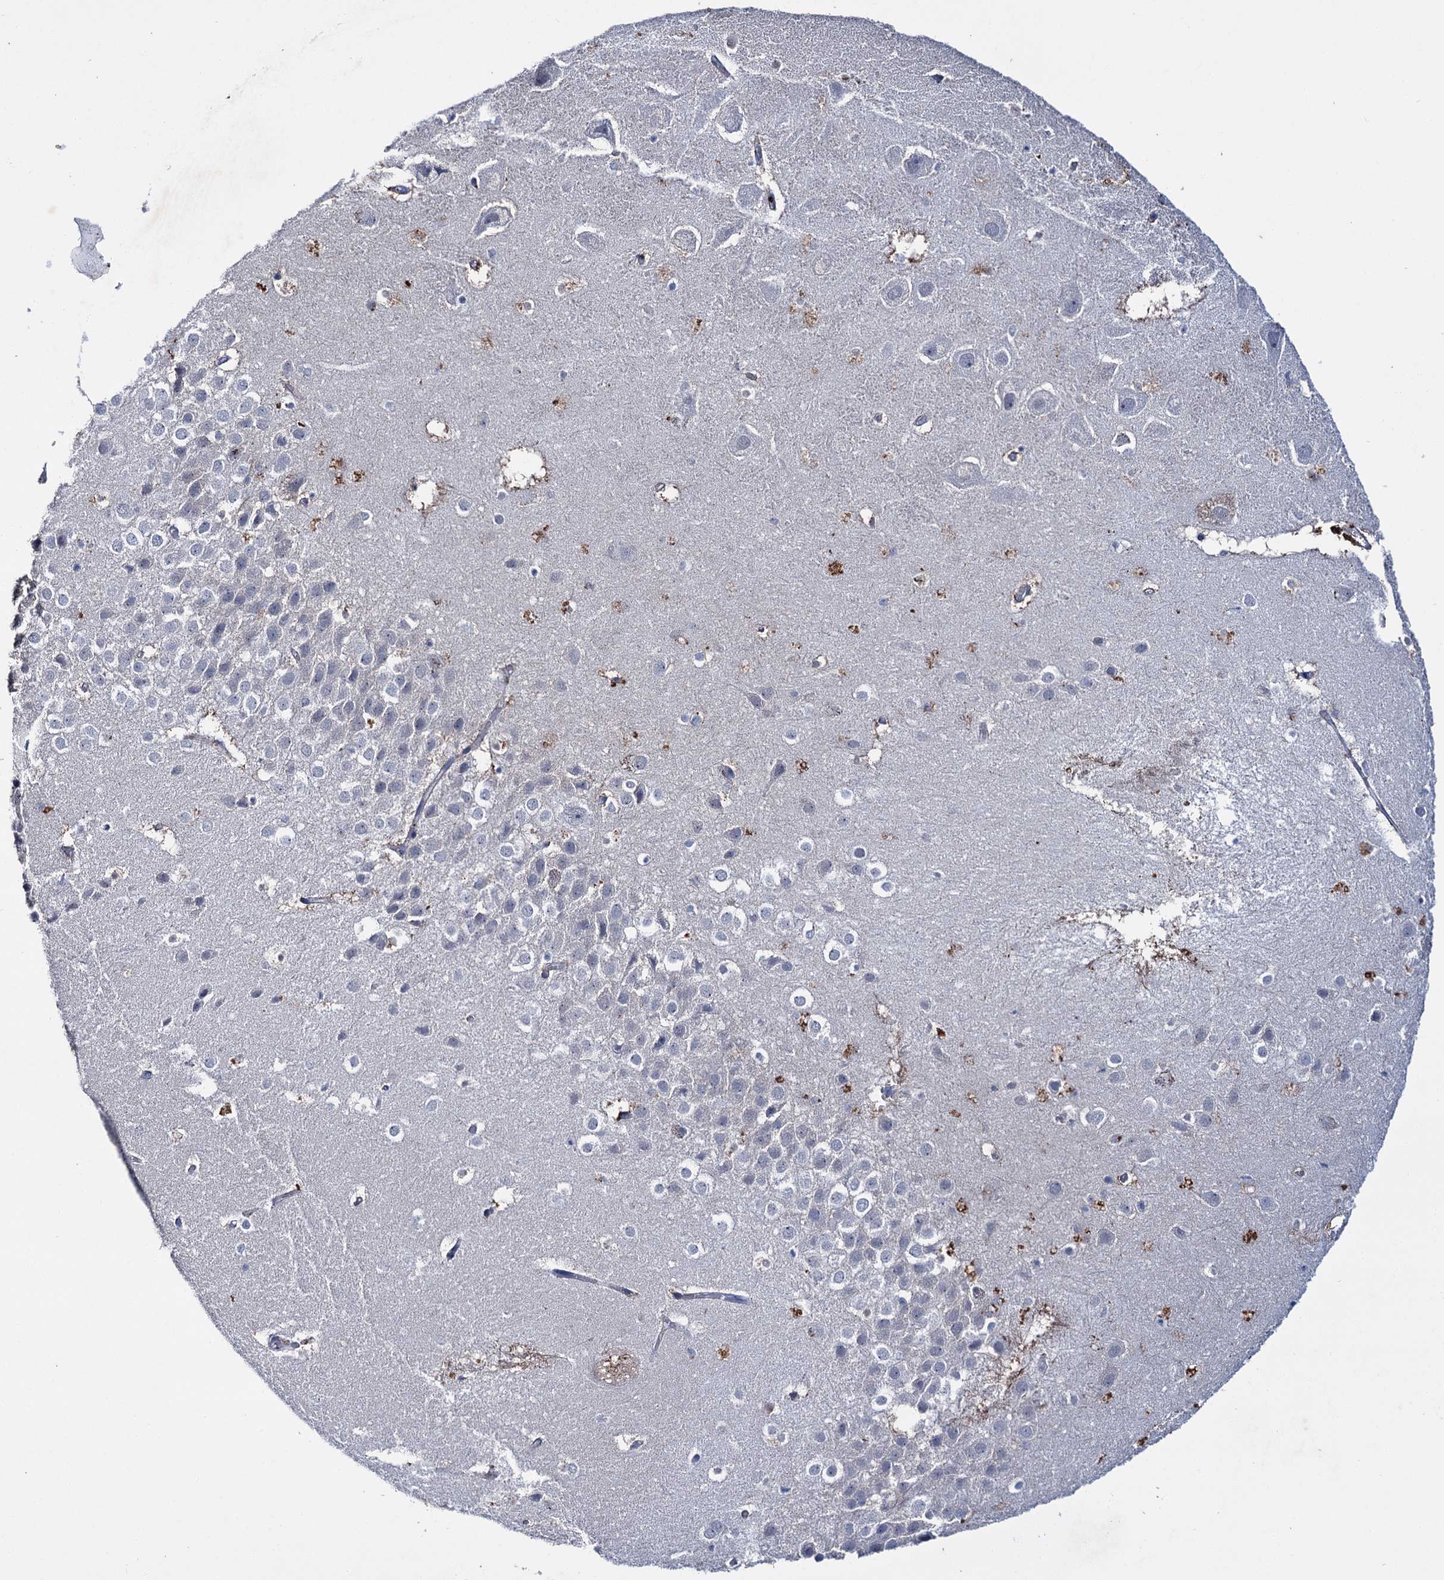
{"staining": {"intensity": "negative", "quantity": "none", "location": "none"}, "tissue": "hippocampus", "cell_type": "Glial cells", "image_type": "normal", "snomed": [{"axis": "morphology", "description": "Normal tissue, NOS"}, {"axis": "topography", "description": "Hippocampus"}], "caption": "Immunohistochemistry of normal hippocampus reveals no expression in glial cells.", "gene": "LYZL4", "patient": {"sex": "female", "age": 52}}